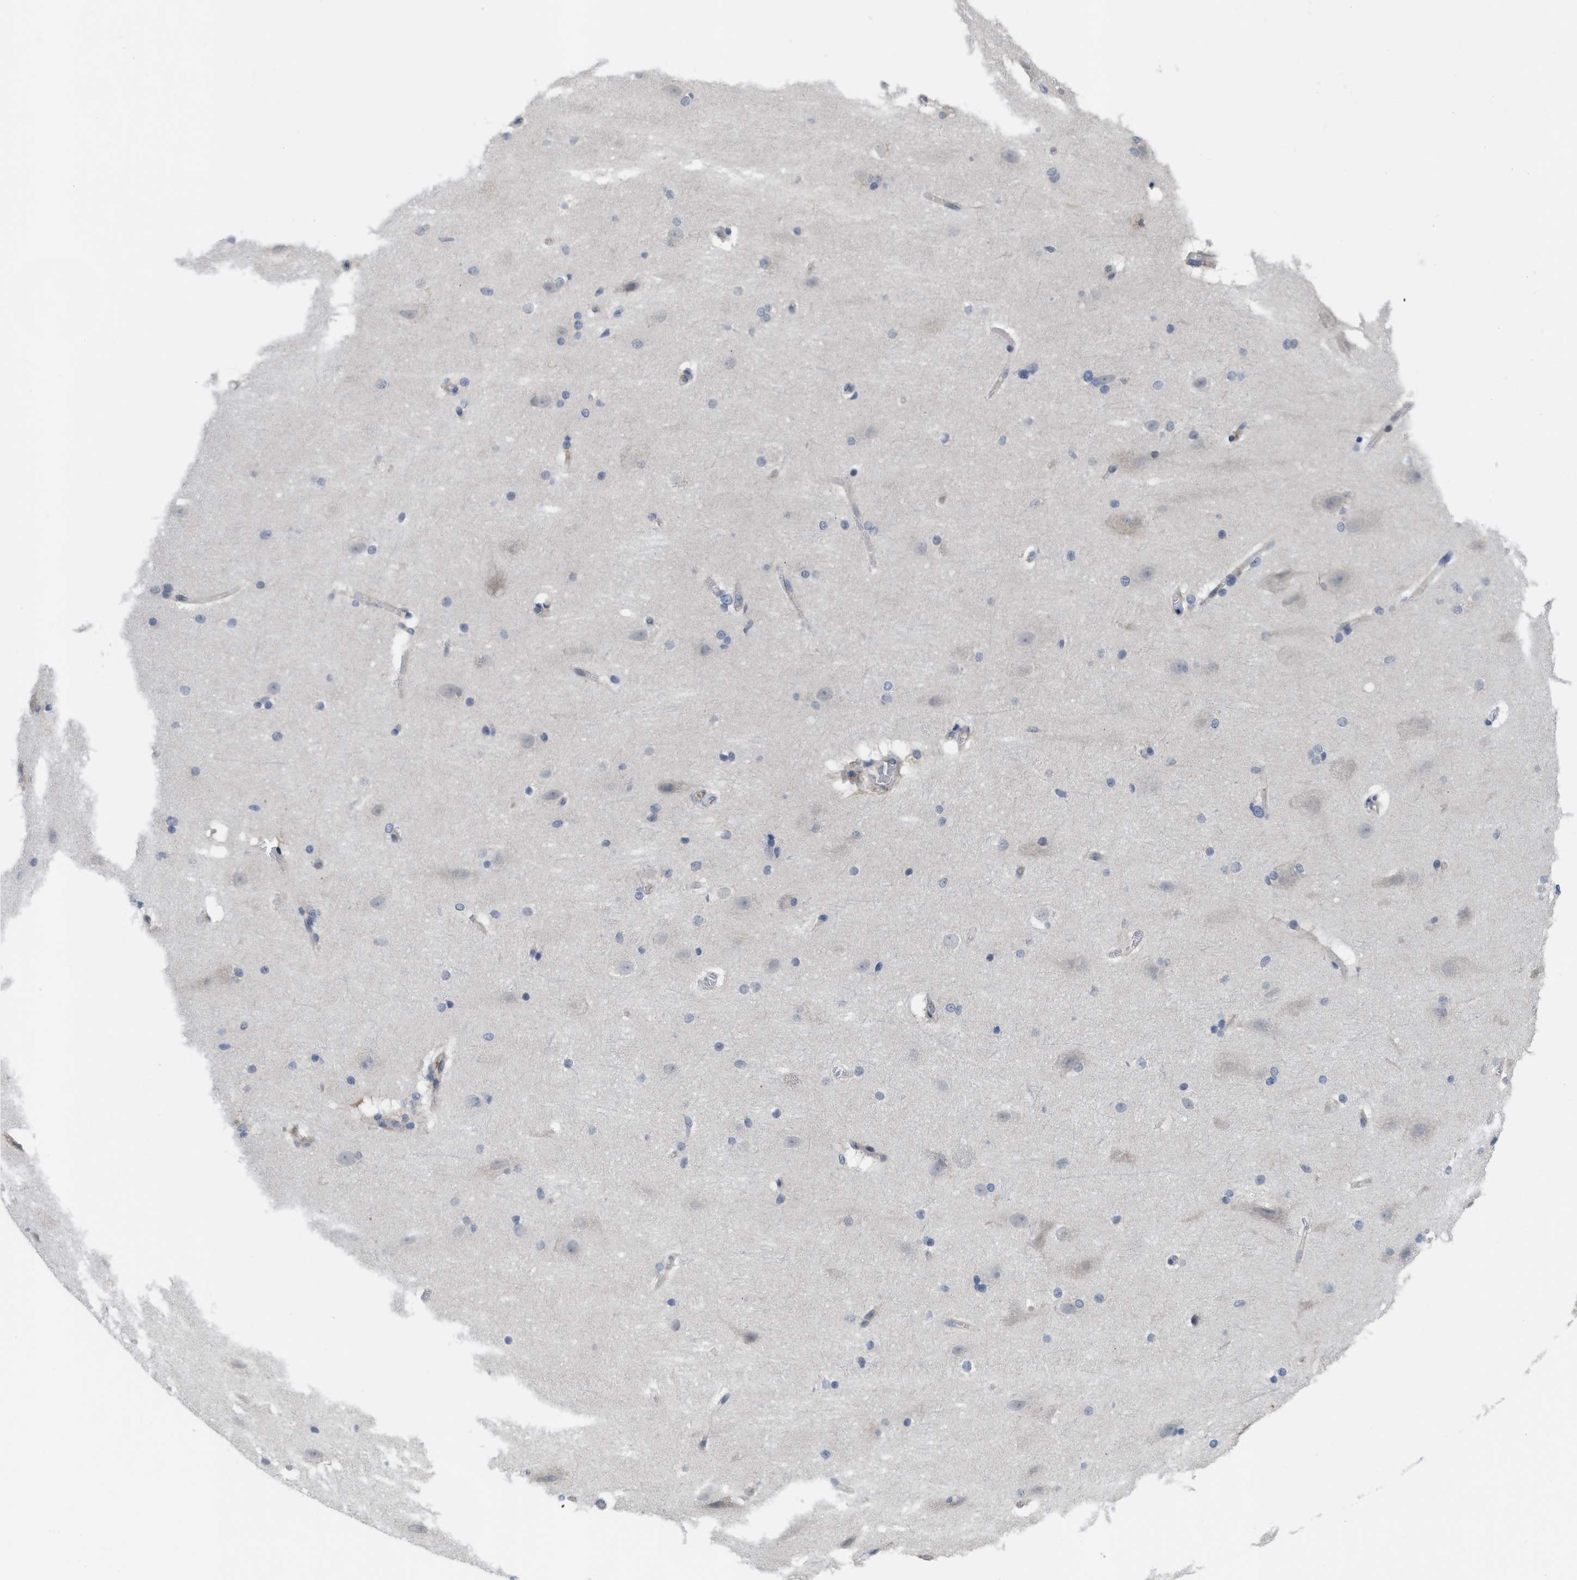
{"staining": {"intensity": "negative", "quantity": "none", "location": "none"}, "tissue": "cerebral cortex", "cell_type": "Endothelial cells", "image_type": "normal", "snomed": [{"axis": "morphology", "description": "Normal tissue, NOS"}, {"axis": "topography", "description": "Cerebral cortex"}, {"axis": "topography", "description": "Hippocampus"}], "caption": "Immunohistochemical staining of normal cerebral cortex demonstrates no significant staining in endothelial cells. (Brightfield microscopy of DAB (3,3'-diaminobenzidine) IHC at high magnification).", "gene": "LDAF1", "patient": {"sex": "female", "age": 19}}